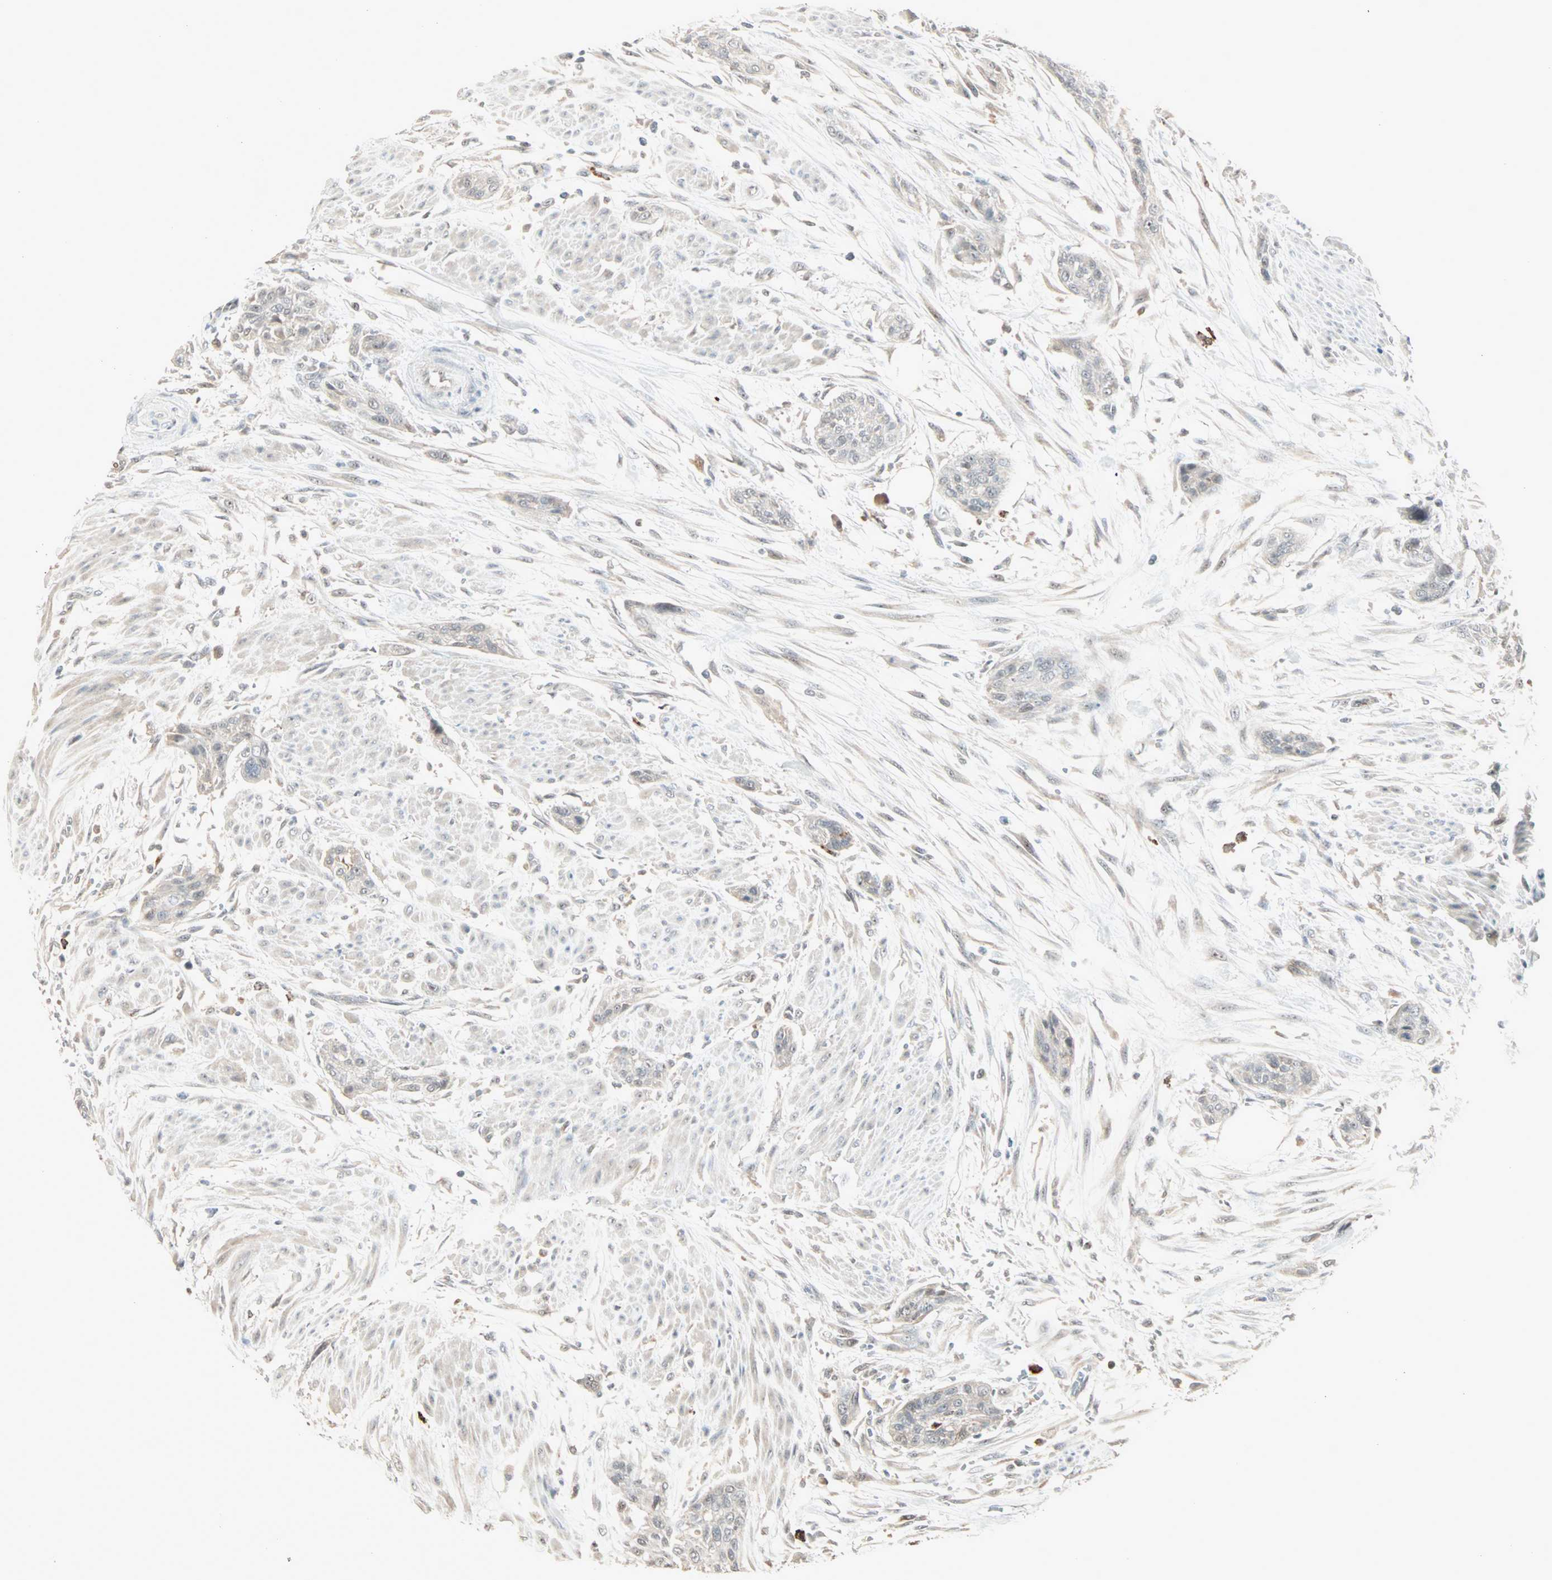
{"staining": {"intensity": "negative", "quantity": "none", "location": "none"}, "tissue": "urothelial cancer", "cell_type": "Tumor cells", "image_type": "cancer", "snomed": [{"axis": "morphology", "description": "Urothelial carcinoma, High grade"}, {"axis": "topography", "description": "Urinary bladder"}], "caption": "Image shows no significant protein staining in tumor cells of urothelial cancer. Brightfield microscopy of immunohistochemistry (IHC) stained with DAB (3,3'-diaminobenzidine) (brown) and hematoxylin (blue), captured at high magnification.", "gene": "KDM4A", "patient": {"sex": "male", "age": 35}}